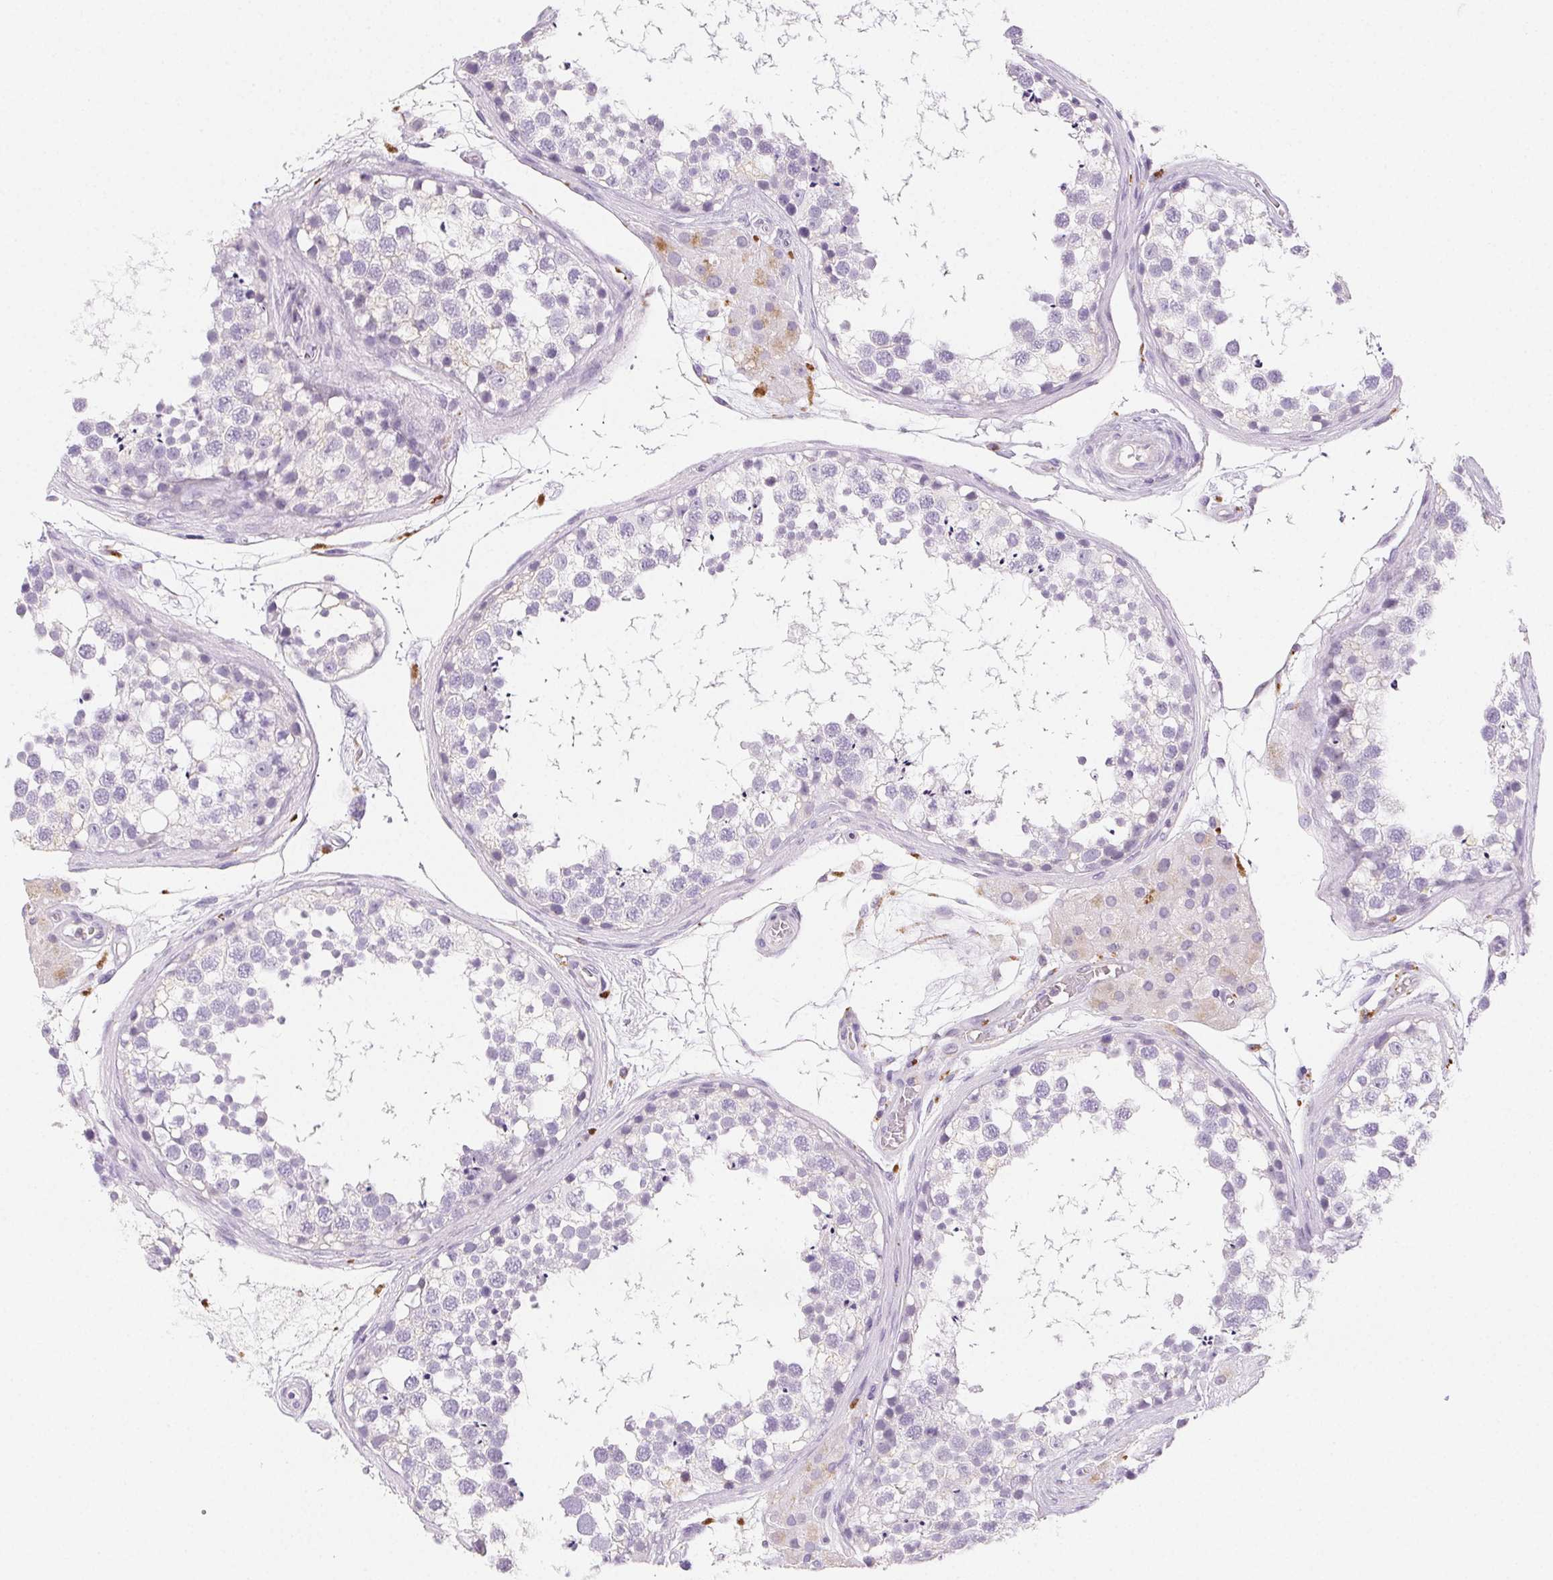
{"staining": {"intensity": "negative", "quantity": "none", "location": "none"}, "tissue": "testis", "cell_type": "Cells in seminiferous ducts", "image_type": "normal", "snomed": [{"axis": "morphology", "description": "Normal tissue, NOS"}, {"axis": "morphology", "description": "Seminoma, NOS"}, {"axis": "topography", "description": "Testis"}], "caption": "DAB (3,3'-diaminobenzidine) immunohistochemical staining of unremarkable human testis displays no significant expression in cells in seminiferous ducts.", "gene": "LIPA", "patient": {"sex": "male", "age": 65}}